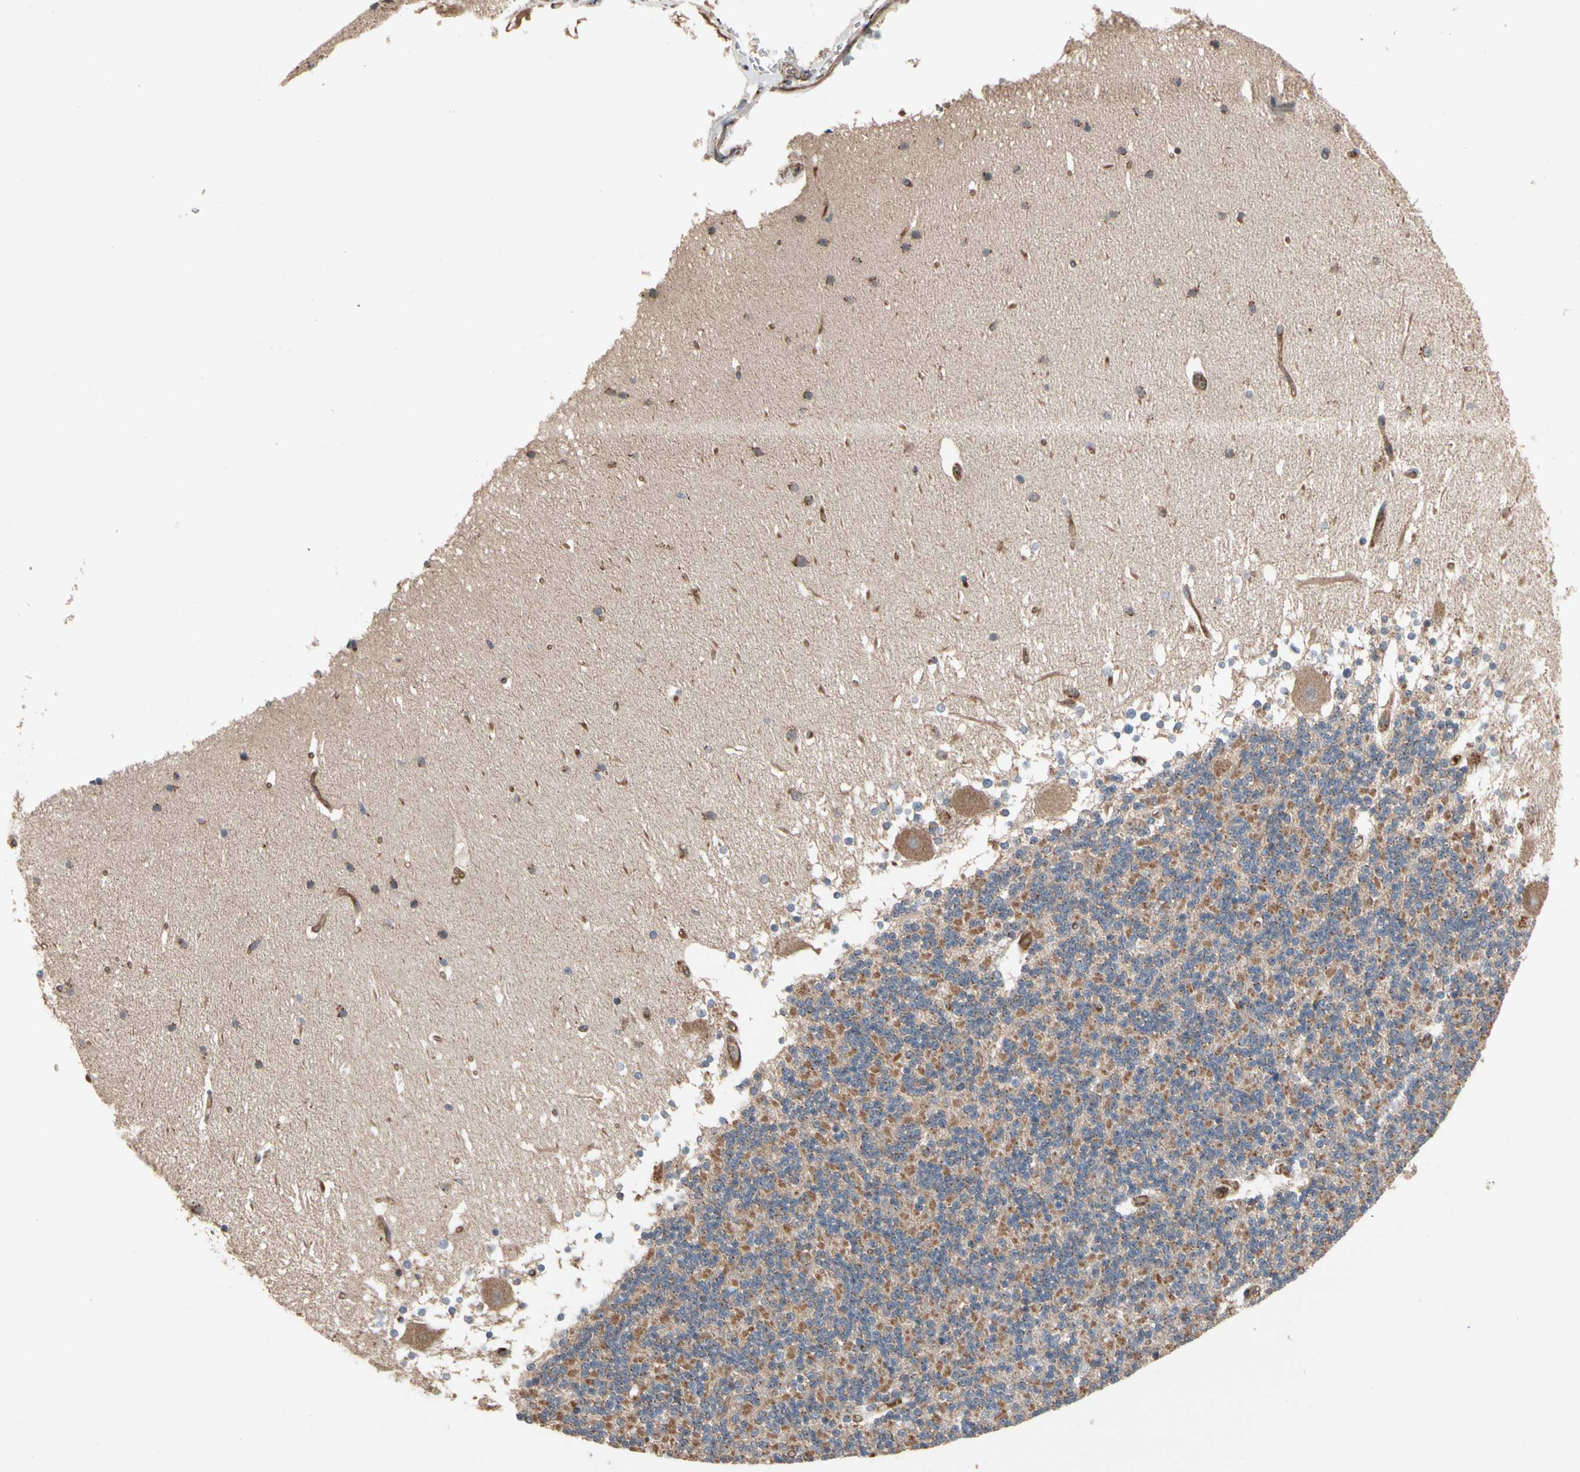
{"staining": {"intensity": "moderate", "quantity": ">75%", "location": "cytoplasmic/membranous"}, "tissue": "cerebellum", "cell_type": "Cells in granular layer", "image_type": "normal", "snomed": [{"axis": "morphology", "description": "Normal tissue, NOS"}, {"axis": "topography", "description": "Cerebellum"}], "caption": "Cells in granular layer show medium levels of moderate cytoplasmic/membranous staining in about >75% of cells in benign human cerebellum. The protein is stained brown, and the nuclei are stained in blue (DAB IHC with brightfield microscopy, high magnification).", "gene": "GCK", "patient": {"sex": "female", "age": 19}}